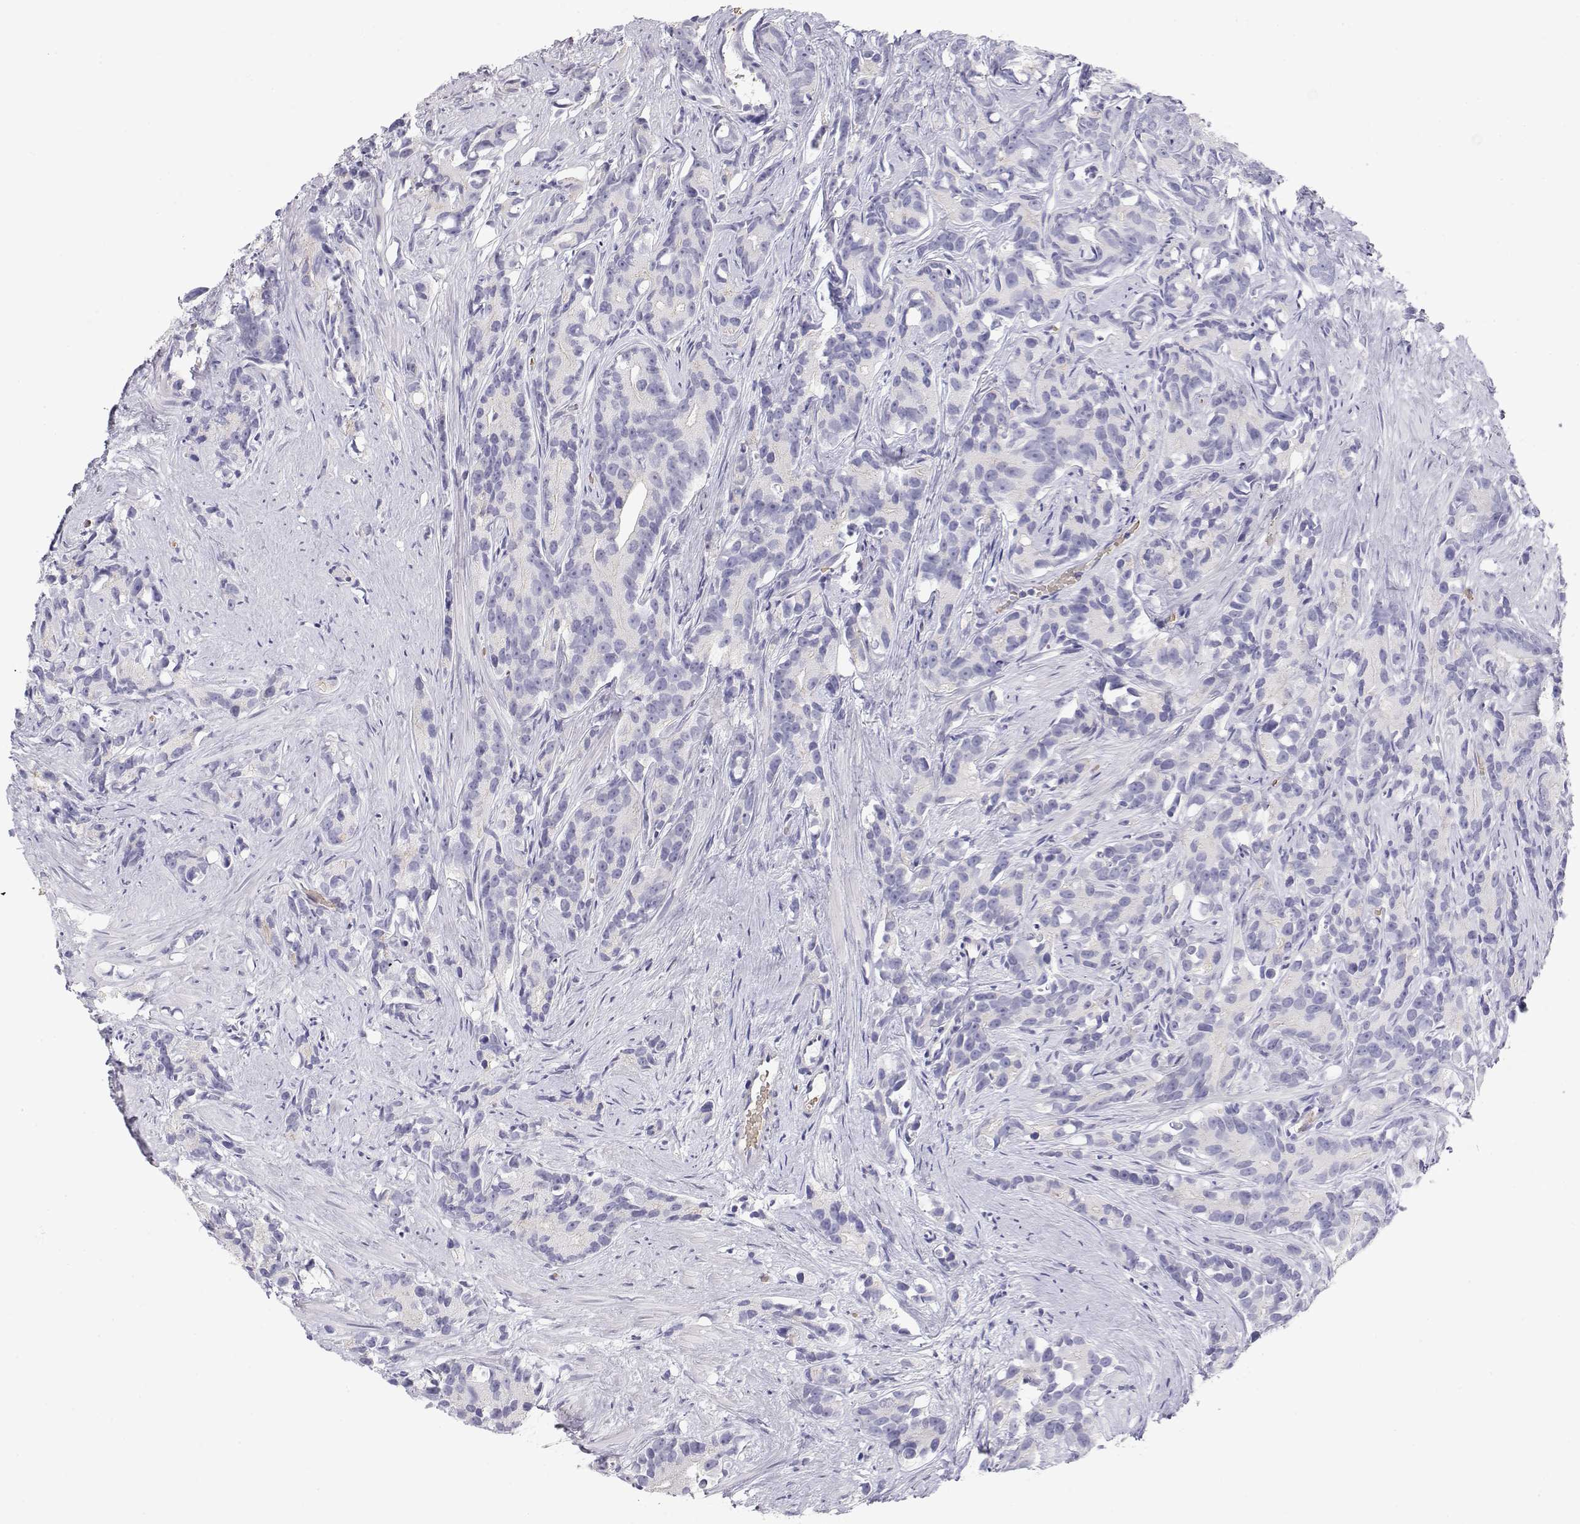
{"staining": {"intensity": "negative", "quantity": "none", "location": "none"}, "tissue": "prostate cancer", "cell_type": "Tumor cells", "image_type": "cancer", "snomed": [{"axis": "morphology", "description": "Adenocarcinoma, High grade"}, {"axis": "topography", "description": "Prostate"}], "caption": "High magnification brightfield microscopy of prostate adenocarcinoma (high-grade) stained with DAB (3,3'-diaminobenzidine) (brown) and counterstained with hematoxylin (blue): tumor cells show no significant expression.", "gene": "MISP", "patient": {"sex": "male", "age": 90}}